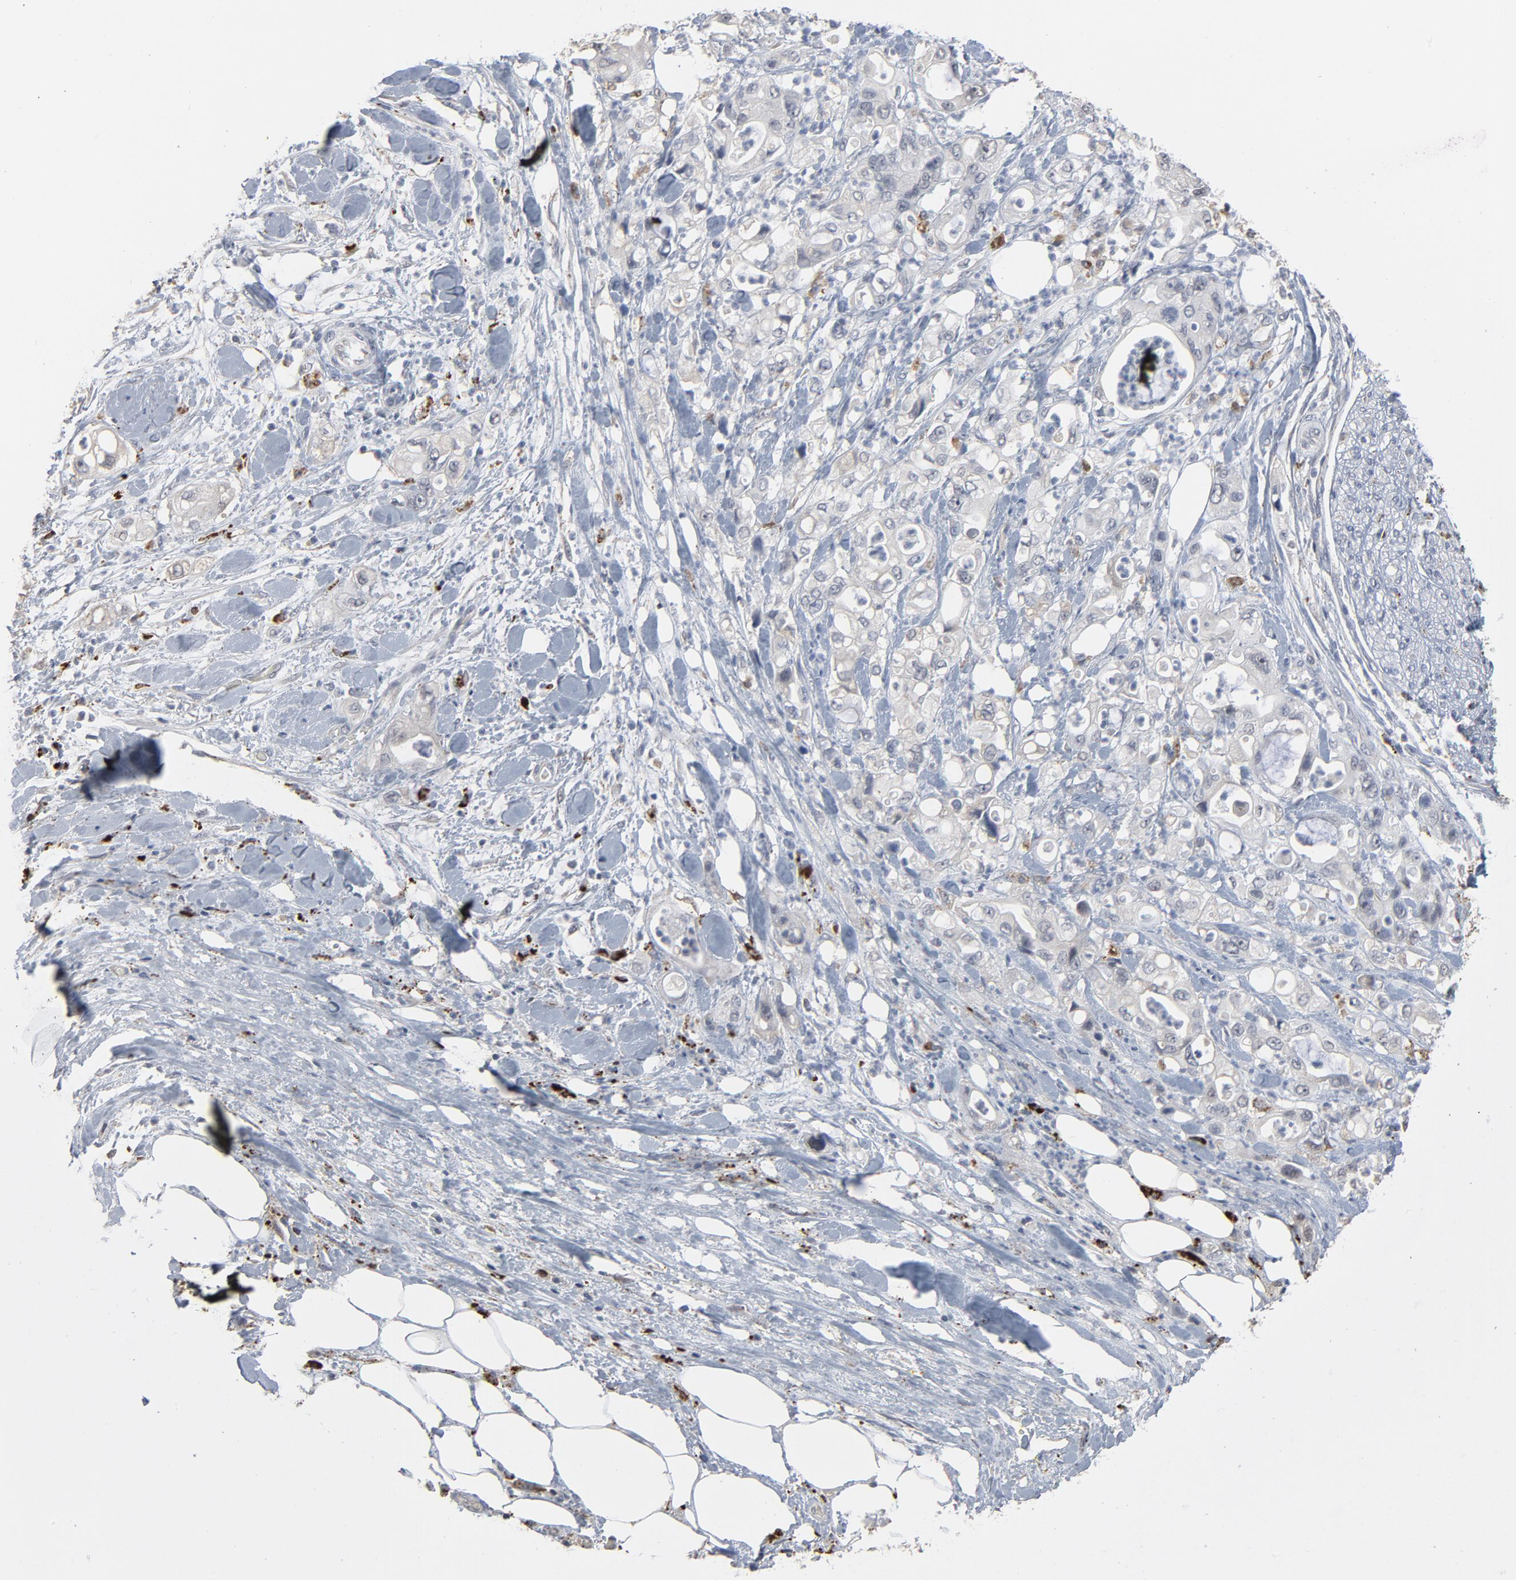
{"staining": {"intensity": "negative", "quantity": "none", "location": "none"}, "tissue": "pancreatic cancer", "cell_type": "Tumor cells", "image_type": "cancer", "snomed": [{"axis": "morphology", "description": "Adenocarcinoma, NOS"}, {"axis": "topography", "description": "Pancreas"}], "caption": "High power microscopy histopathology image of an immunohistochemistry micrograph of pancreatic adenocarcinoma, revealing no significant positivity in tumor cells. (DAB IHC visualized using brightfield microscopy, high magnification).", "gene": "POMT2", "patient": {"sex": "male", "age": 70}}